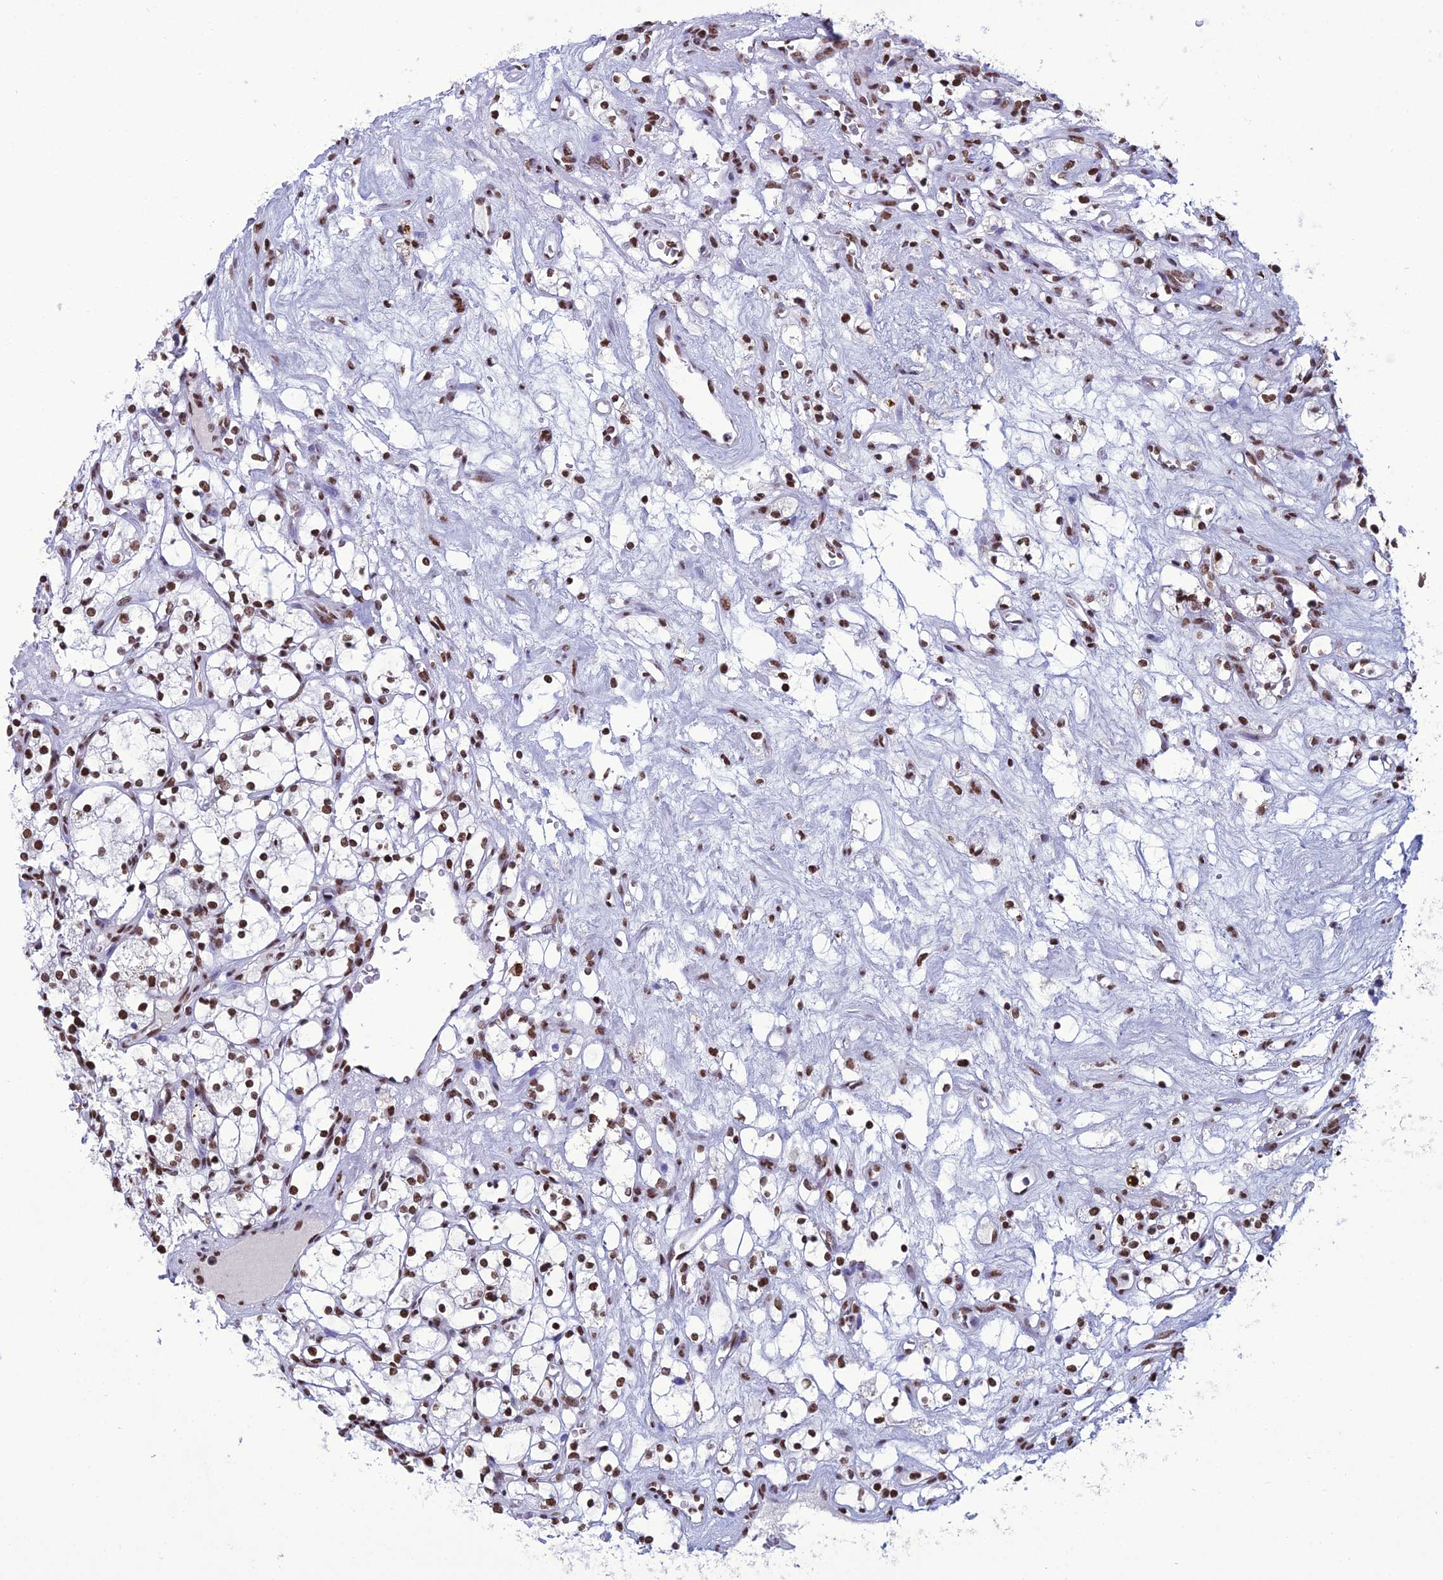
{"staining": {"intensity": "strong", "quantity": ">75%", "location": "nuclear"}, "tissue": "renal cancer", "cell_type": "Tumor cells", "image_type": "cancer", "snomed": [{"axis": "morphology", "description": "Adenocarcinoma, NOS"}, {"axis": "topography", "description": "Kidney"}], "caption": "A micrograph of human renal cancer (adenocarcinoma) stained for a protein displays strong nuclear brown staining in tumor cells. (DAB IHC with brightfield microscopy, high magnification).", "gene": "PRAMEF12", "patient": {"sex": "female", "age": 69}}